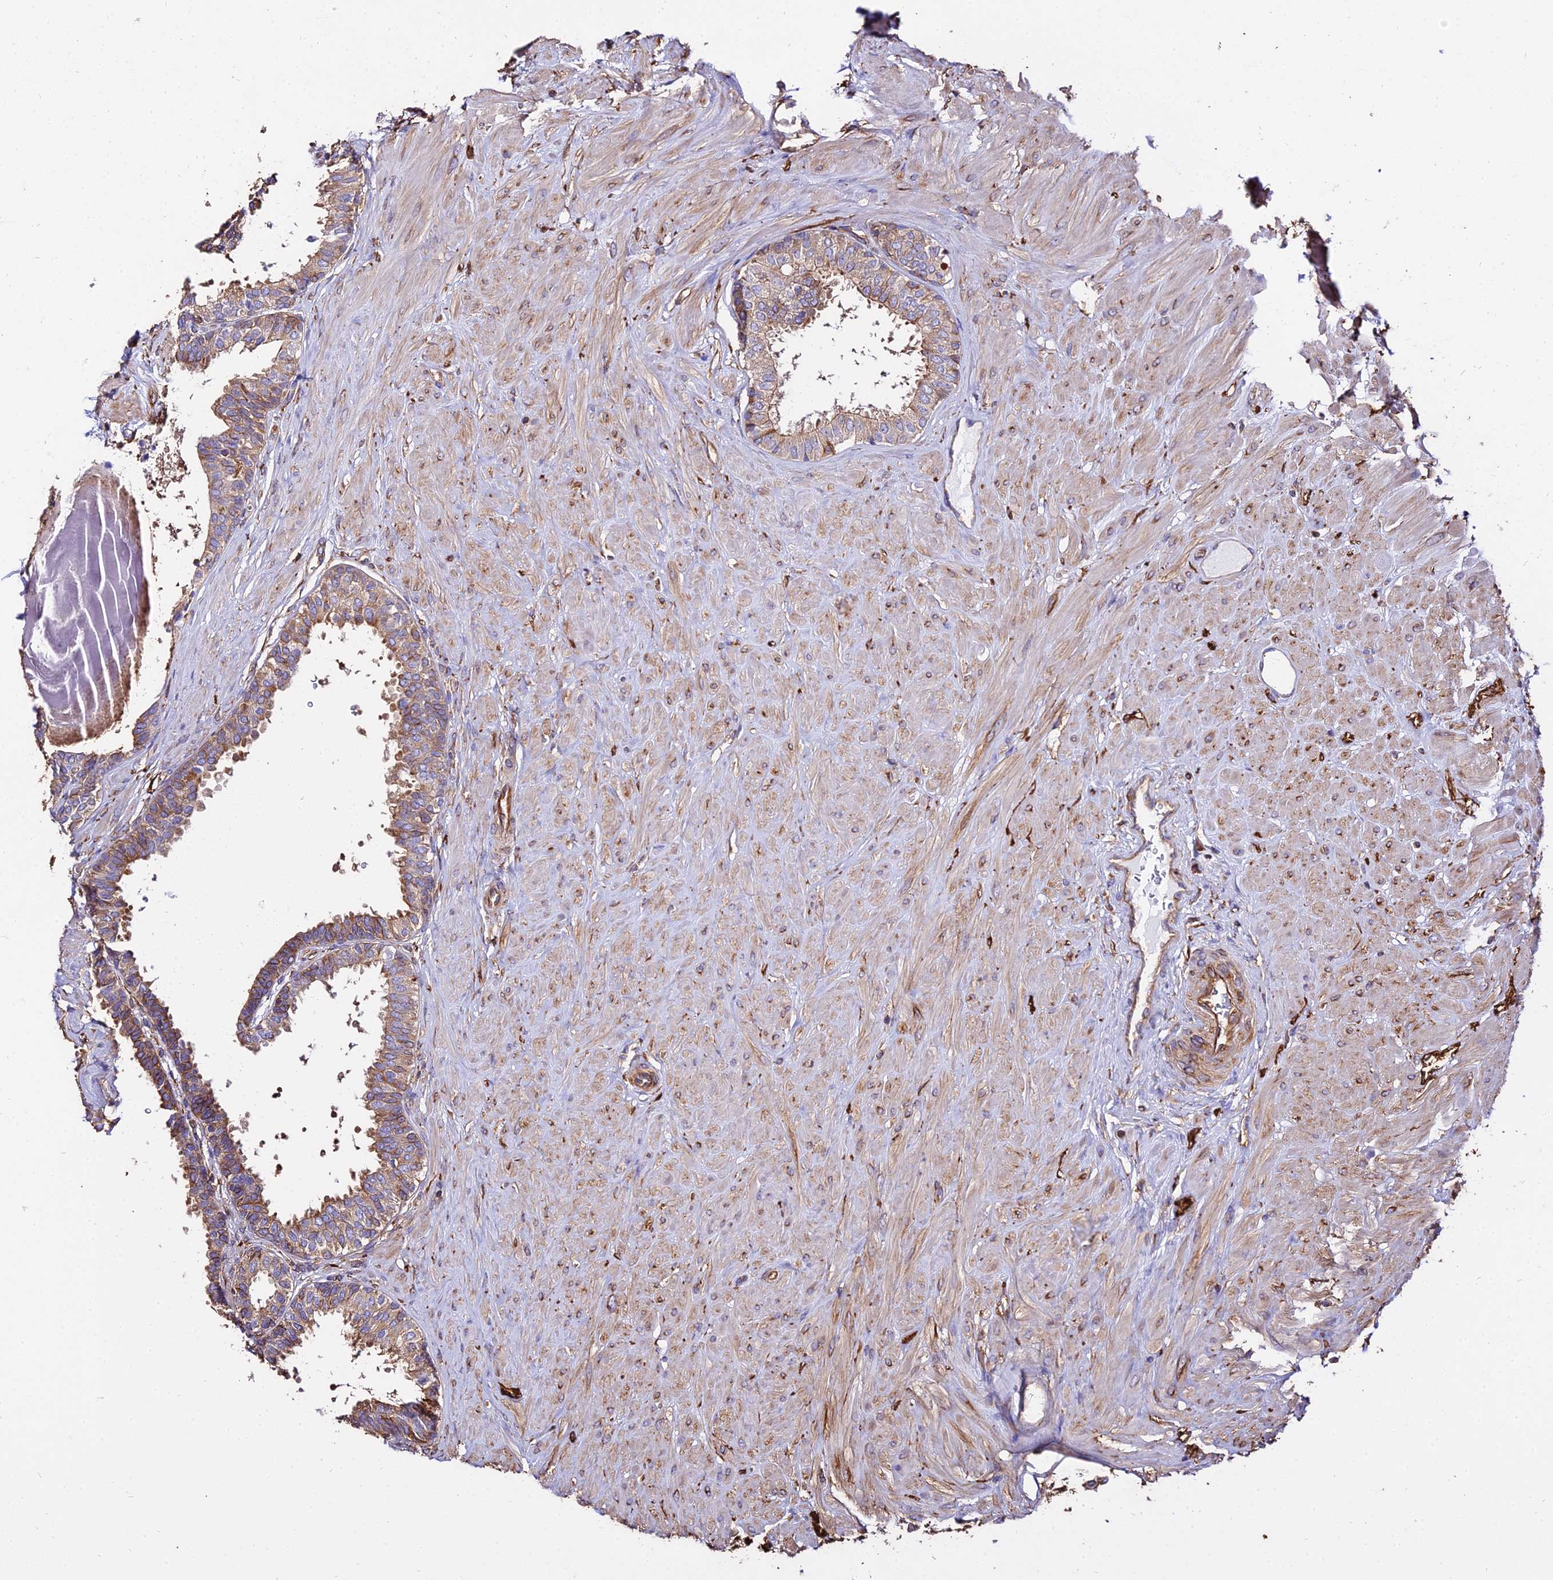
{"staining": {"intensity": "strong", "quantity": "25%-75%", "location": "cytoplasmic/membranous"}, "tissue": "prostate", "cell_type": "Glandular cells", "image_type": "normal", "snomed": [{"axis": "morphology", "description": "Normal tissue, NOS"}, {"axis": "topography", "description": "Prostate"}], "caption": "Protein positivity by IHC exhibits strong cytoplasmic/membranous expression in approximately 25%-75% of glandular cells in normal prostate. The protein of interest is stained brown, and the nuclei are stained in blue (DAB IHC with brightfield microscopy, high magnification).", "gene": "TUBA1A", "patient": {"sex": "male", "age": 48}}